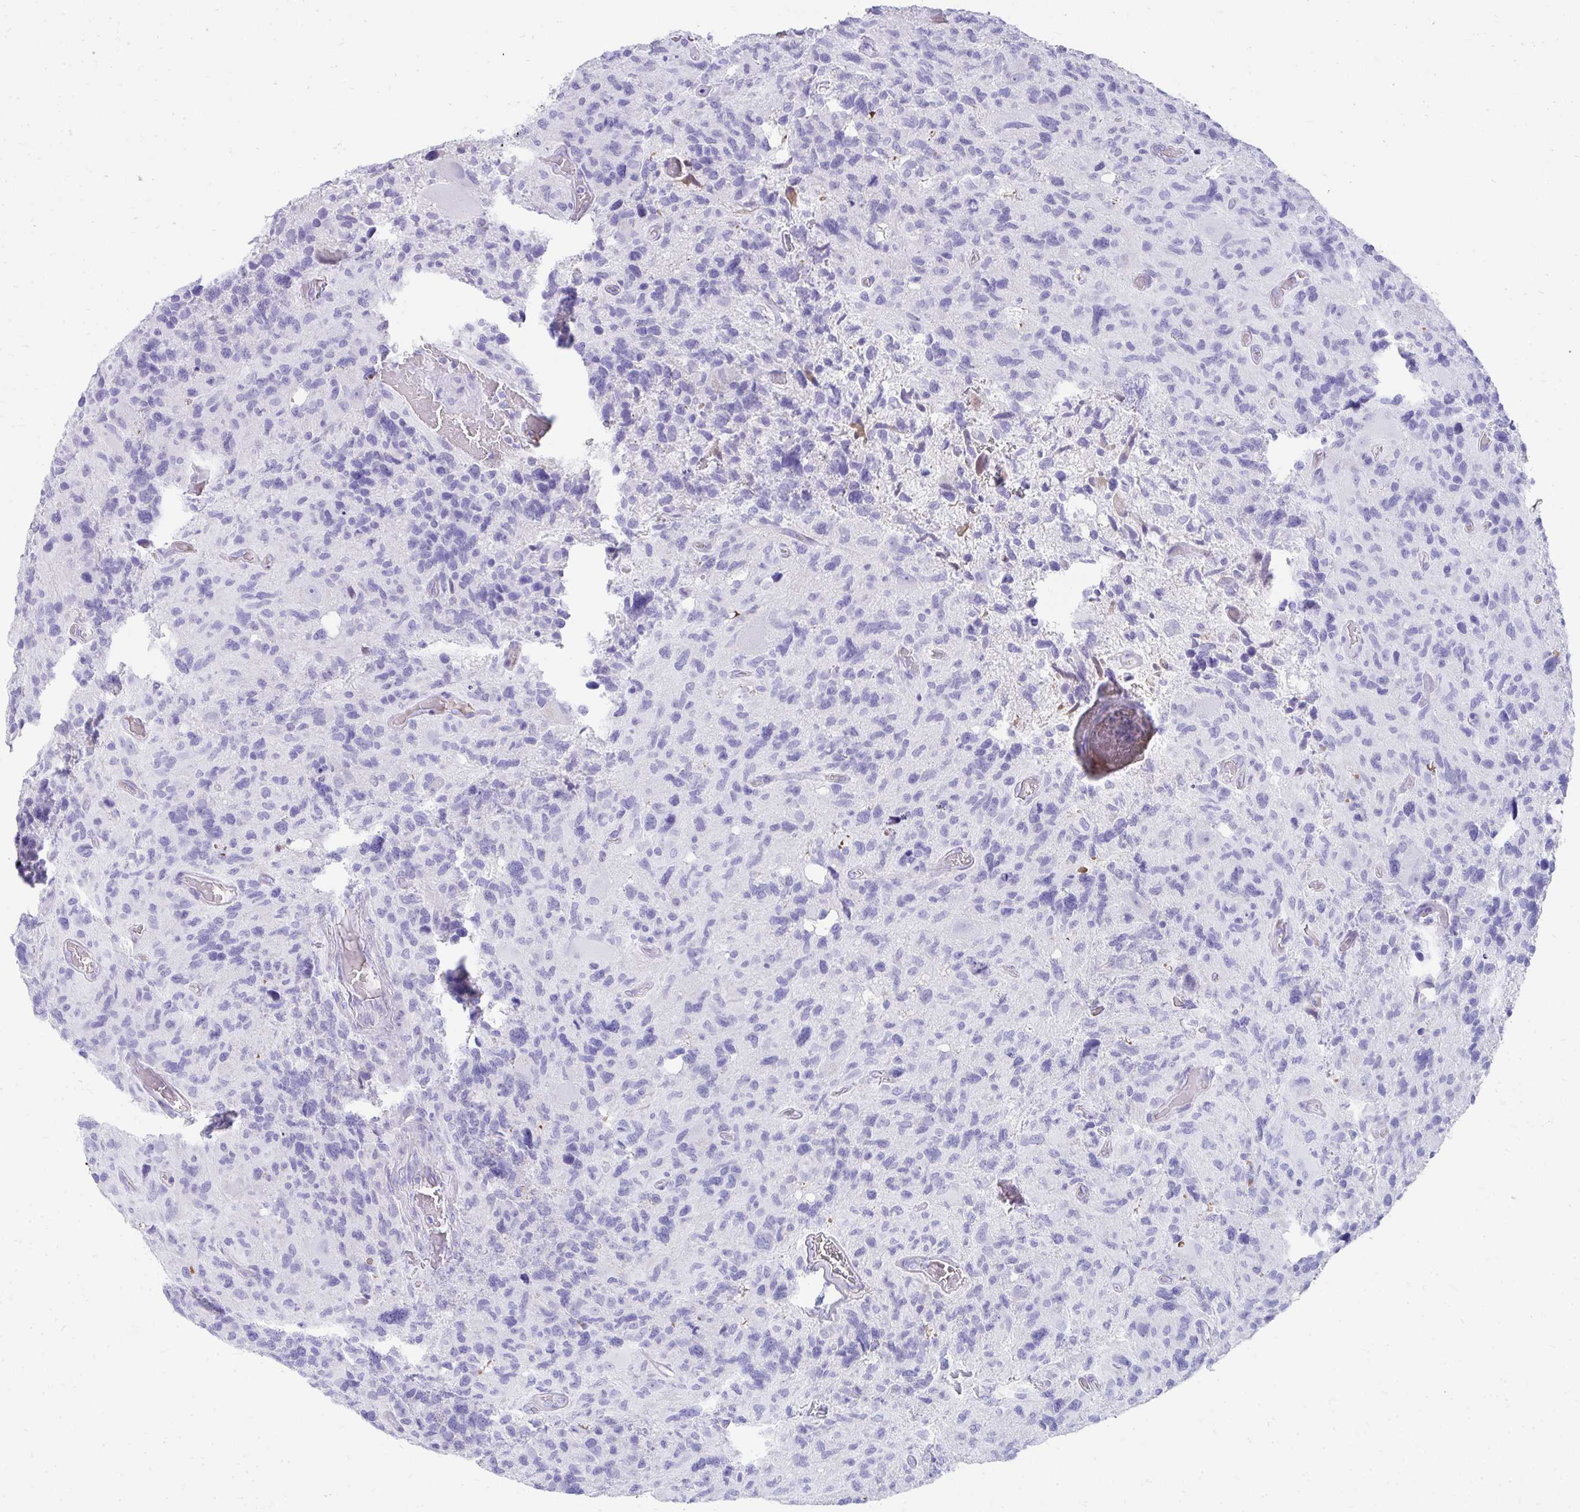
{"staining": {"intensity": "negative", "quantity": "none", "location": "none"}, "tissue": "glioma", "cell_type": "Tumor cells", "image_type": "cancer", "snomed": [{"axis": "morphology", "description": "Glioma, malignant, High grade"}, {"axis": "topography", "description": "Brain"}], "caption": "Immunohistochemical staining of glioma exhibits no significant staining in tumor cells.", "gene": "TNNT1", "patient": {"sex": "male", "age": 49}}